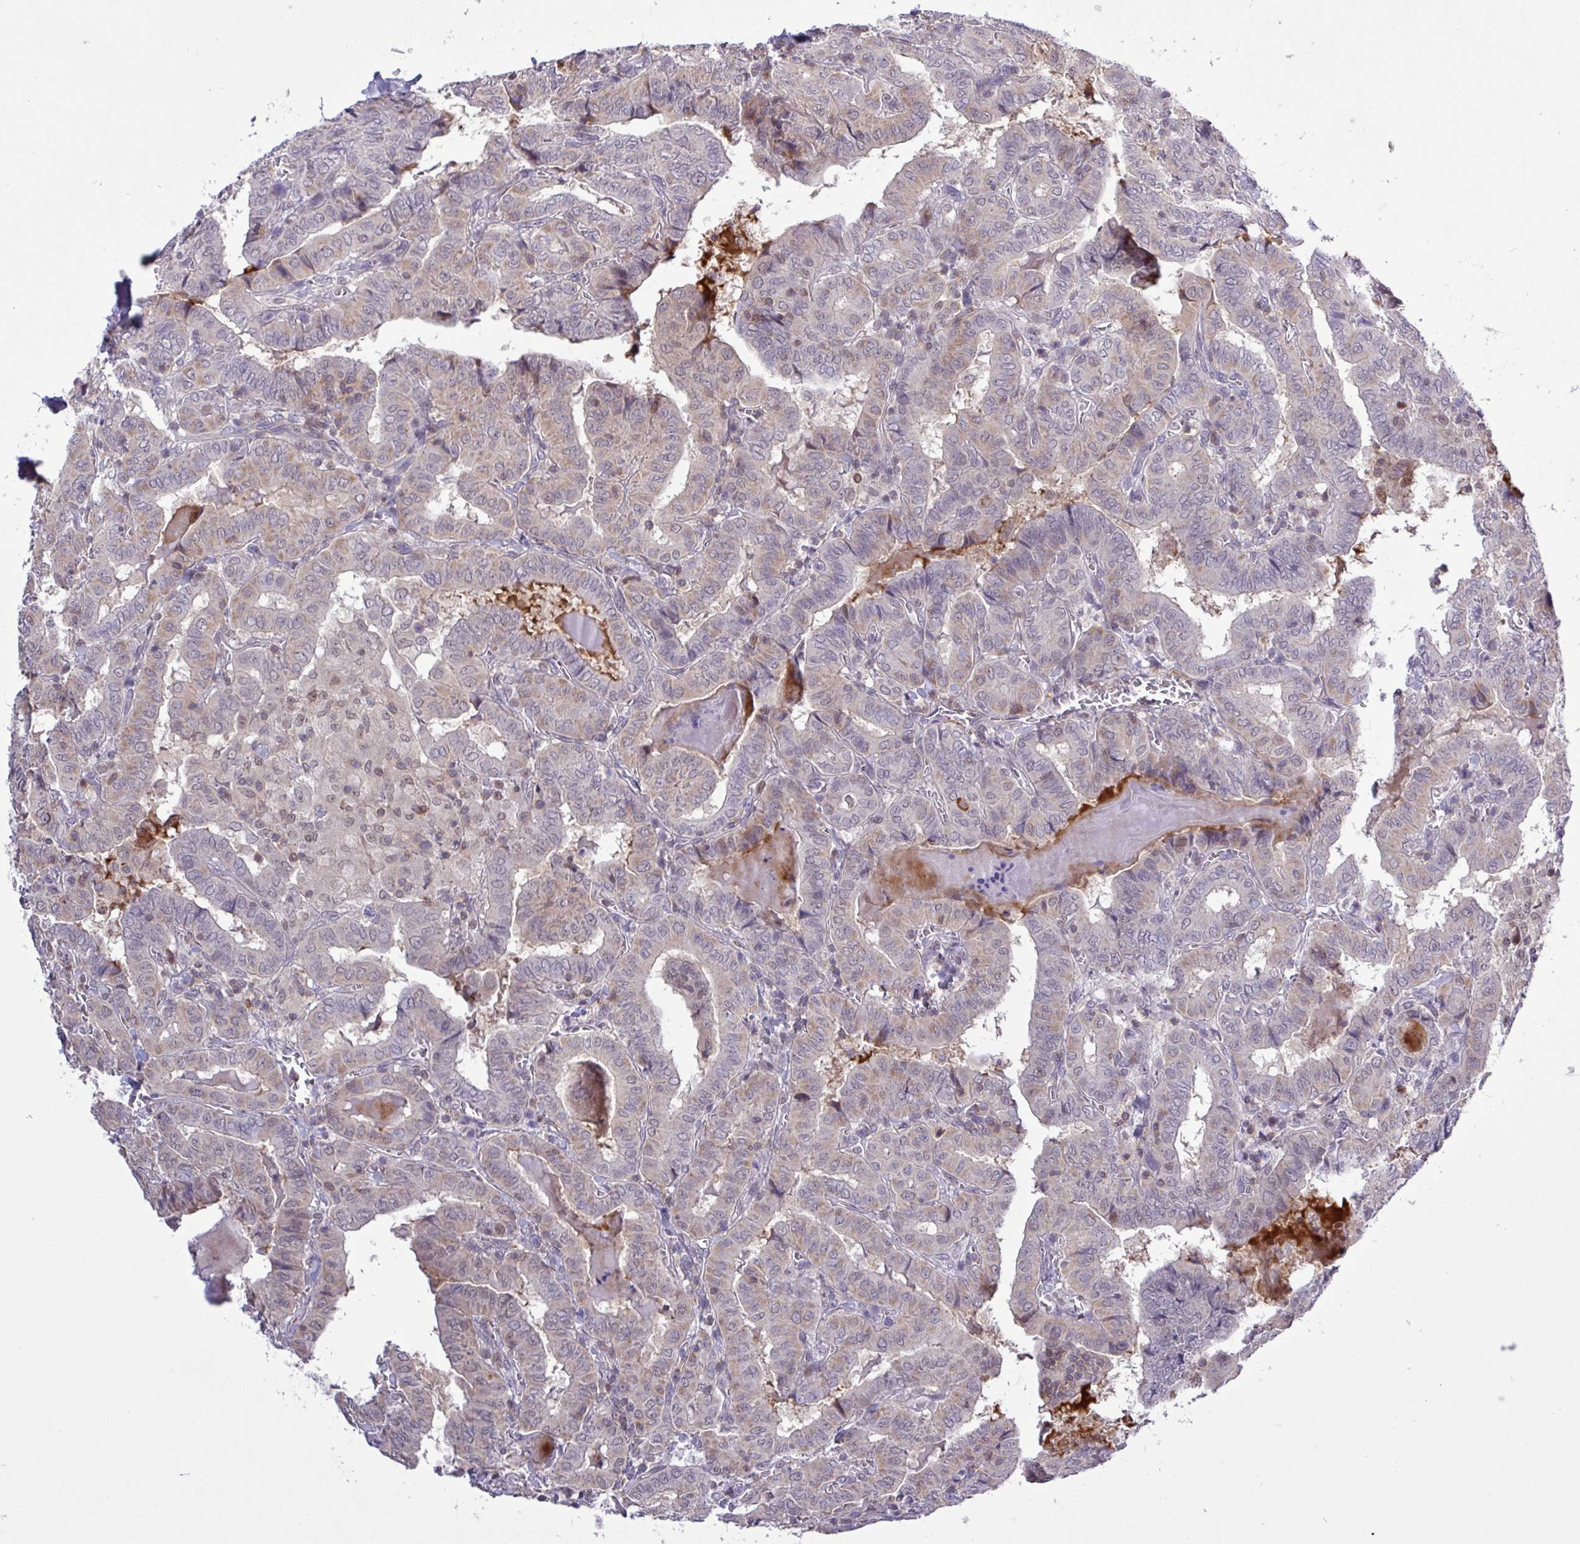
{"staining": {"intensity": "weak", "quantity": "25%-75%", "location": "cytoplasmic/membranous"}, "tissue": "thyroid cancer", "cell_type": "Tumor cells", "image_type": "cancer", "snomed": [{"axis": "morphology", "description": "Papillary adenocarcinoma, NOS"}, {"axis": "topography", "description": "Thyroid gland"}], "caption": "Papillary adenocarcinoma (thyroid) stained for a protein (brown) displays weak cytoplasmic/membranous positive staining in approximately 25%-75% of tumor cells.", "gene": "RTL3", "patient": {"sex": "female", "age": 72}}